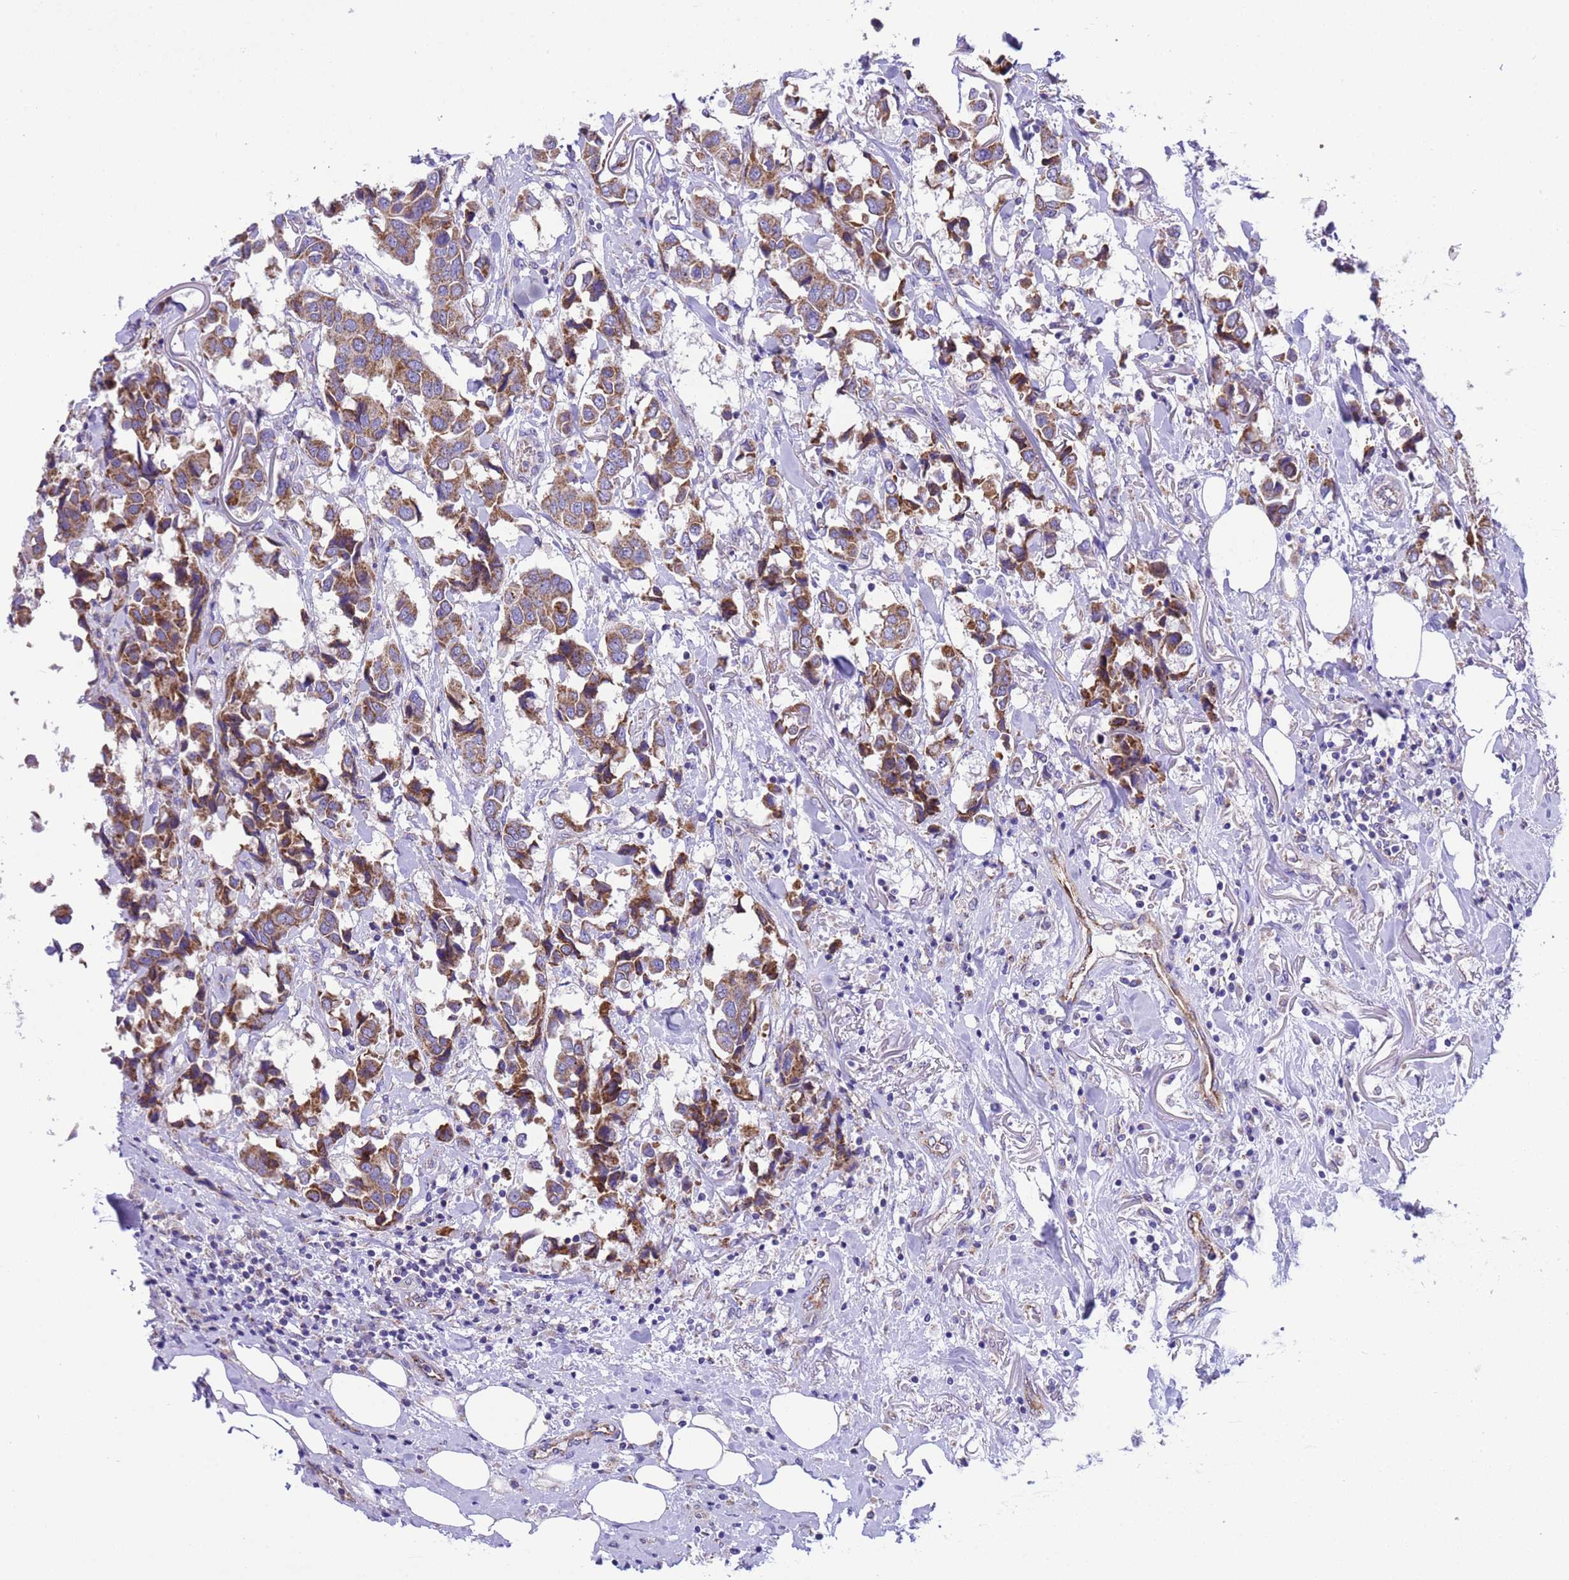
{"staining": {"intensity": "moderate", "quantity": ">75%", "location": "cytoplasmic/membranous"}, "tissue": "breast cancer", "cell_type": "Tumor cells", "image_type": "cancer", "snomed": [{"axis": "morphology", "description": "Duct carcinoma"}, {"axis": "topography", "description": "Breast"}], "caption": "Breast cancer (intraductal carcinoma) tissue demonstrates moderate cytoplasmic/membranous positivity in about >75% of tumor cells, visualized by immunohistochemistry.", "gene": "CCDC191", "patient": {"sex": "female", "age": 80}}